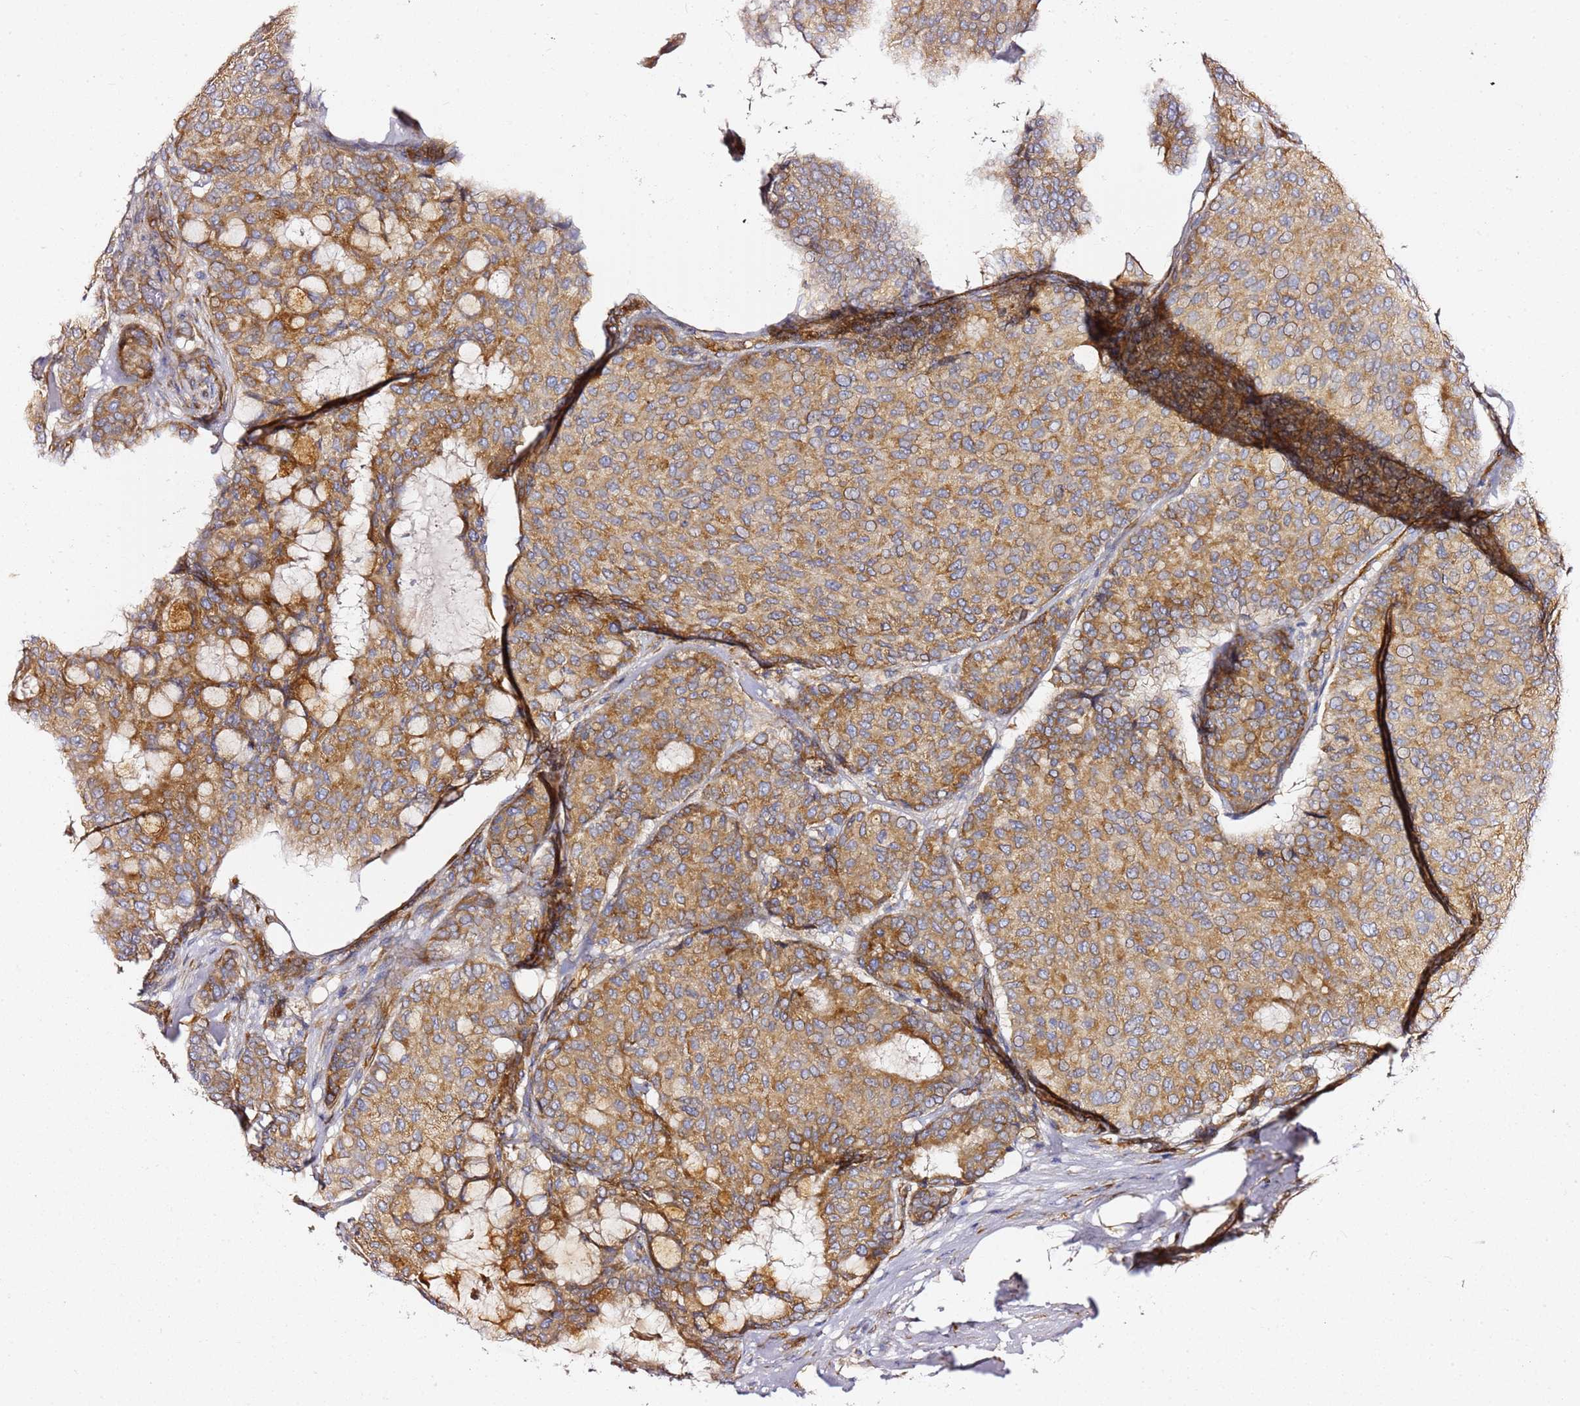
{"staining": {"intensity": "moderate", "quantity": ">75%", "location": "cytoplasmic/membranous"}, "tissue": "breast cancer", "cell_type": "Tumor cells", "image_type": "cancer", "snomed": [{"axis": "morphology", "description": "Duct carcinoma"}, {"axis": "topography", "description": "Breast"}], "caption": "Immunohistochemistry photomicrograph of neoplastic tissue: breast cancer stained using IHC reveals medium levels of moderate protein expression localized specifically in the cytoplasmic/membranous of tumor cells, appearing as a cytoplasmic/membranous brown color.", "gene": "KIF7", "patient": {"sex": "female", "age": 75}}